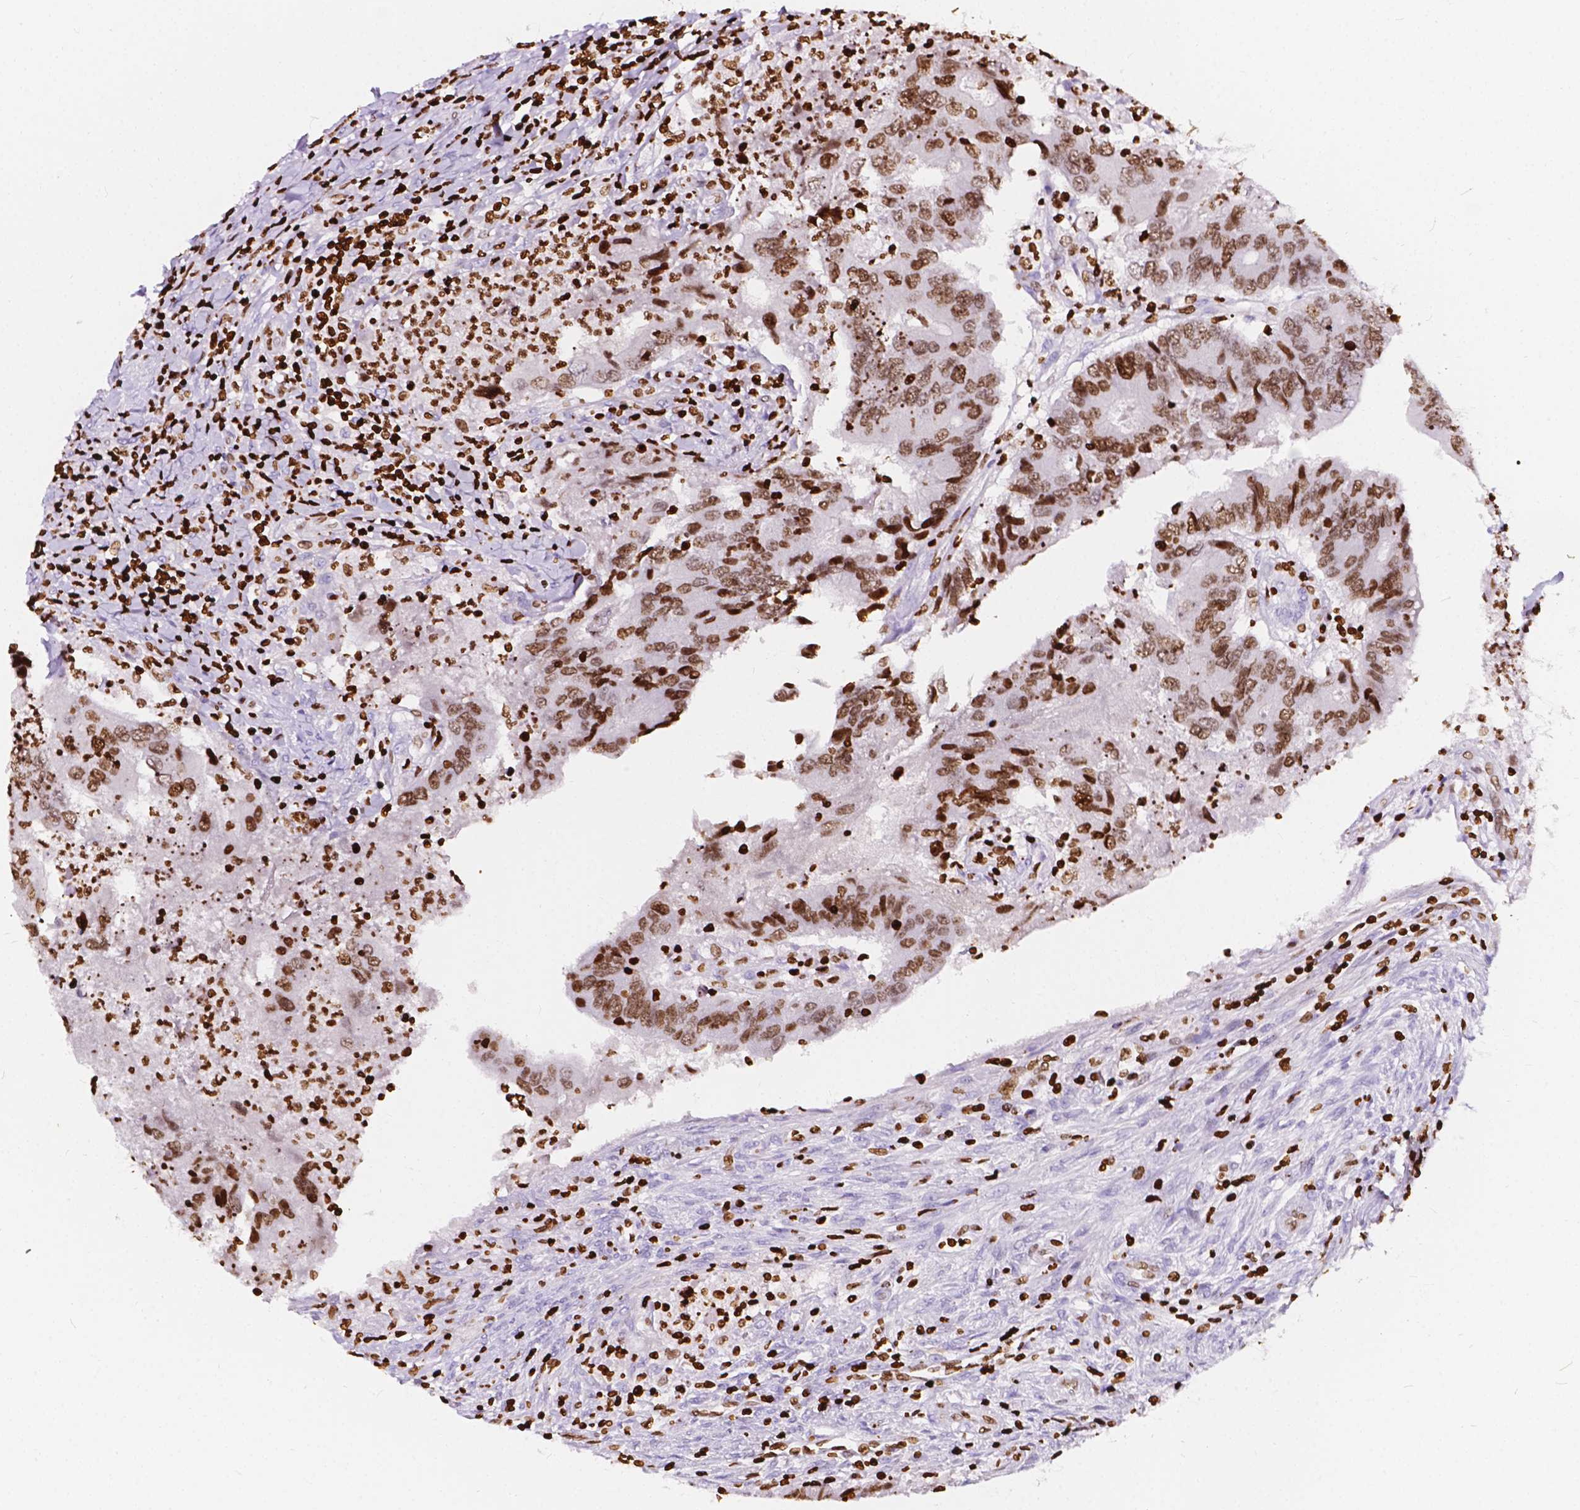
{"staining": {"intensity": "moderate", "quantity": ">75%", "location": "nuclear"}, "tissue": "colorectal cancer", "cell_type": "Tumor cells", "image_type": "cancer", "snomed": [{"axis": "morphology", "description": "Adenocarcinoma, NOS"}, {"axis": "topography", "description": "Colon"}], "caption": "The immunohistochemical stain shows moderate nuclear expression in tumor cells of adenocarcinoma (colorectal) tissue.", "gene": "CBY3", "patient": {"sex": "female", "age": 67}}